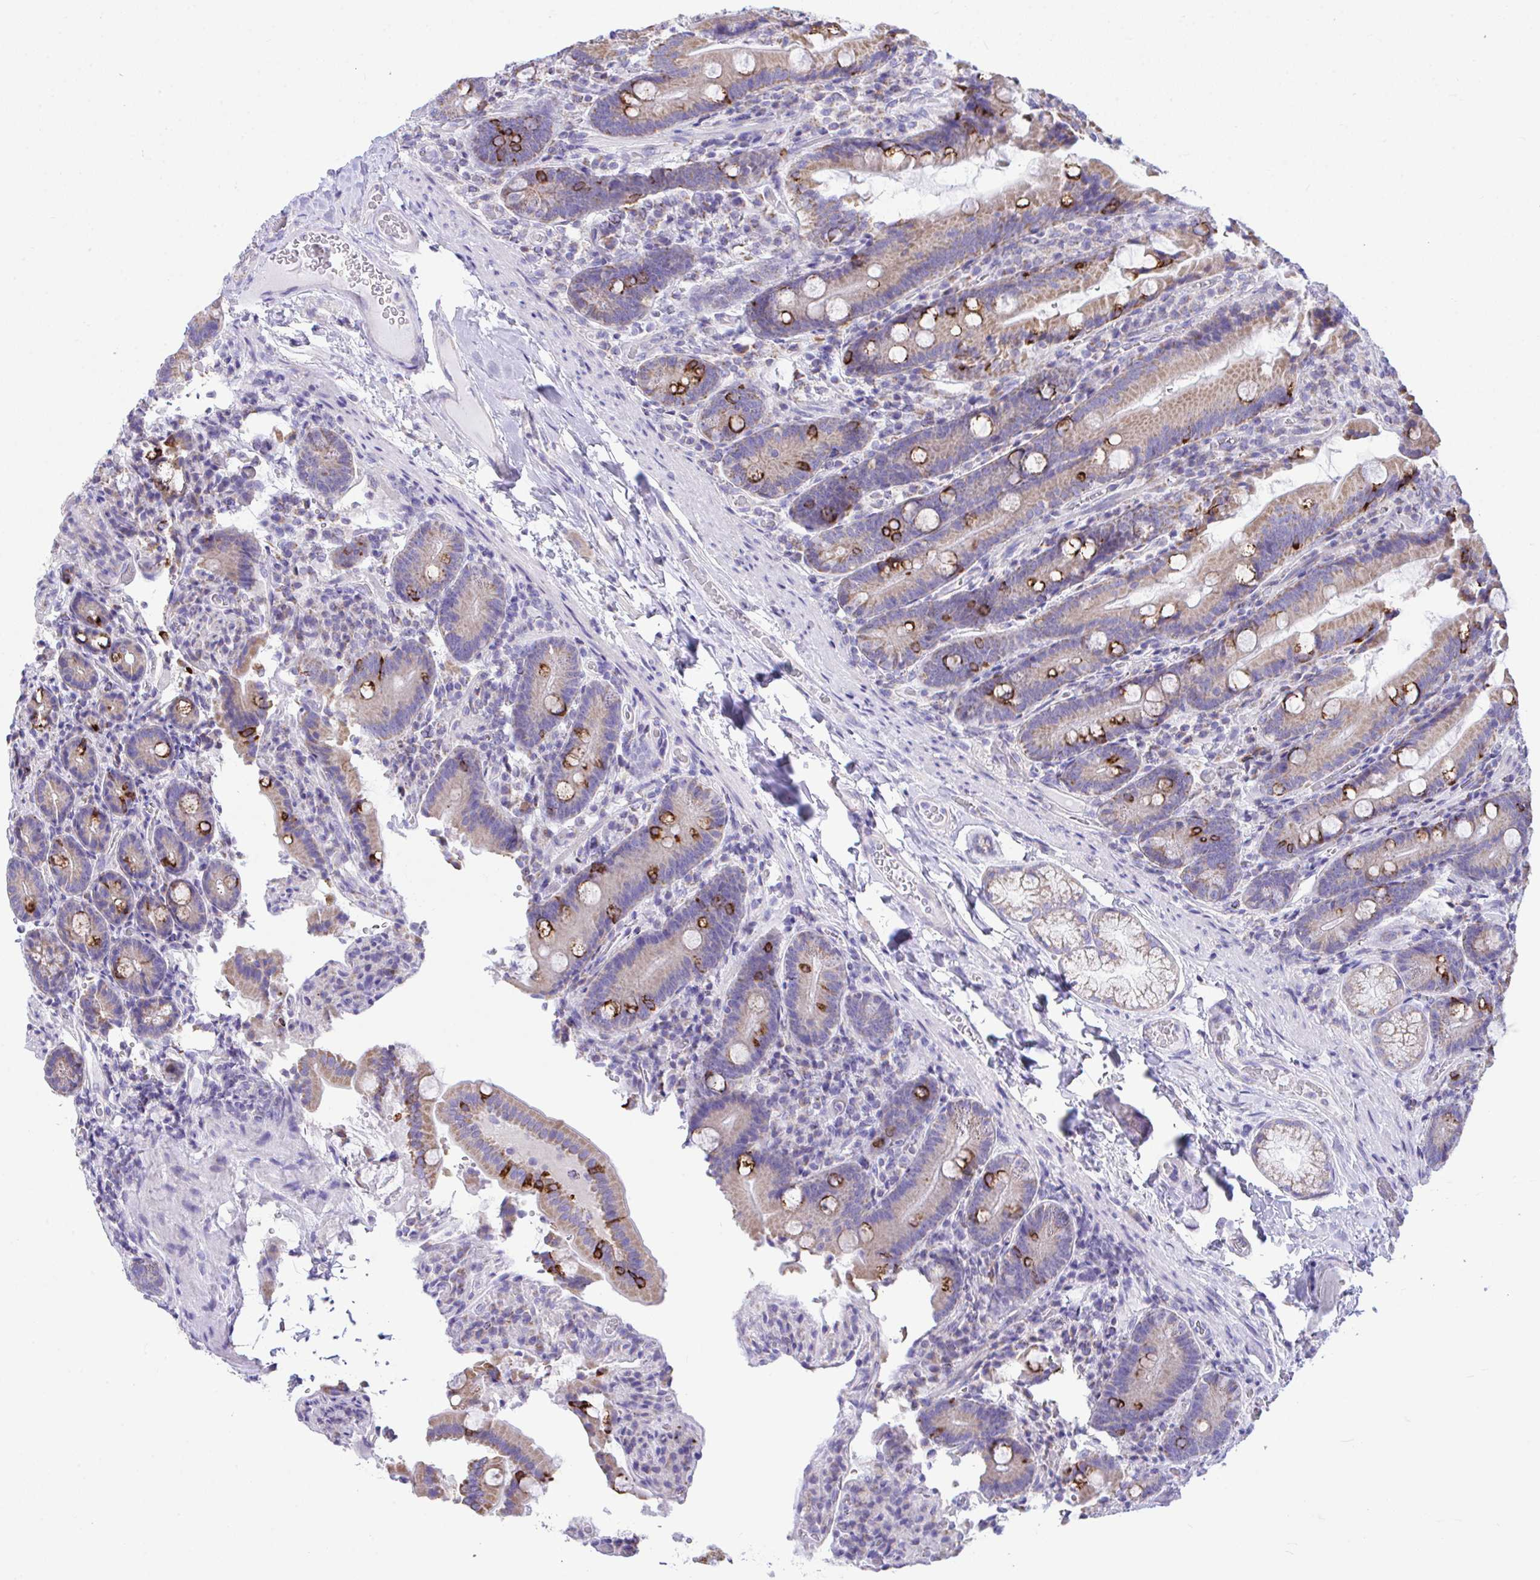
{"staining": {"intensity": "strong", "quantity": "<25%", "location": "cytoplasmic/membranous"}, "tissue": "duodenum", "cell_type": "Glandular cells", "image_type": "normal", "snomed": [{"axis": "morphology", "description": "Normal tissue, NOS"}, {"axis": "topography", "description": "Duodenum"}], "caption": "Immunohistochemistry (IHC) photomicrograph of unremarkable human duodenum stained for a protein (brown), which exhibits medium levels of strong cytoplasmic/membranous positivity in approximately <25% of glandular cells.", "gene": "NLRP8", "patient": {"sex": "female", "age": 62}}